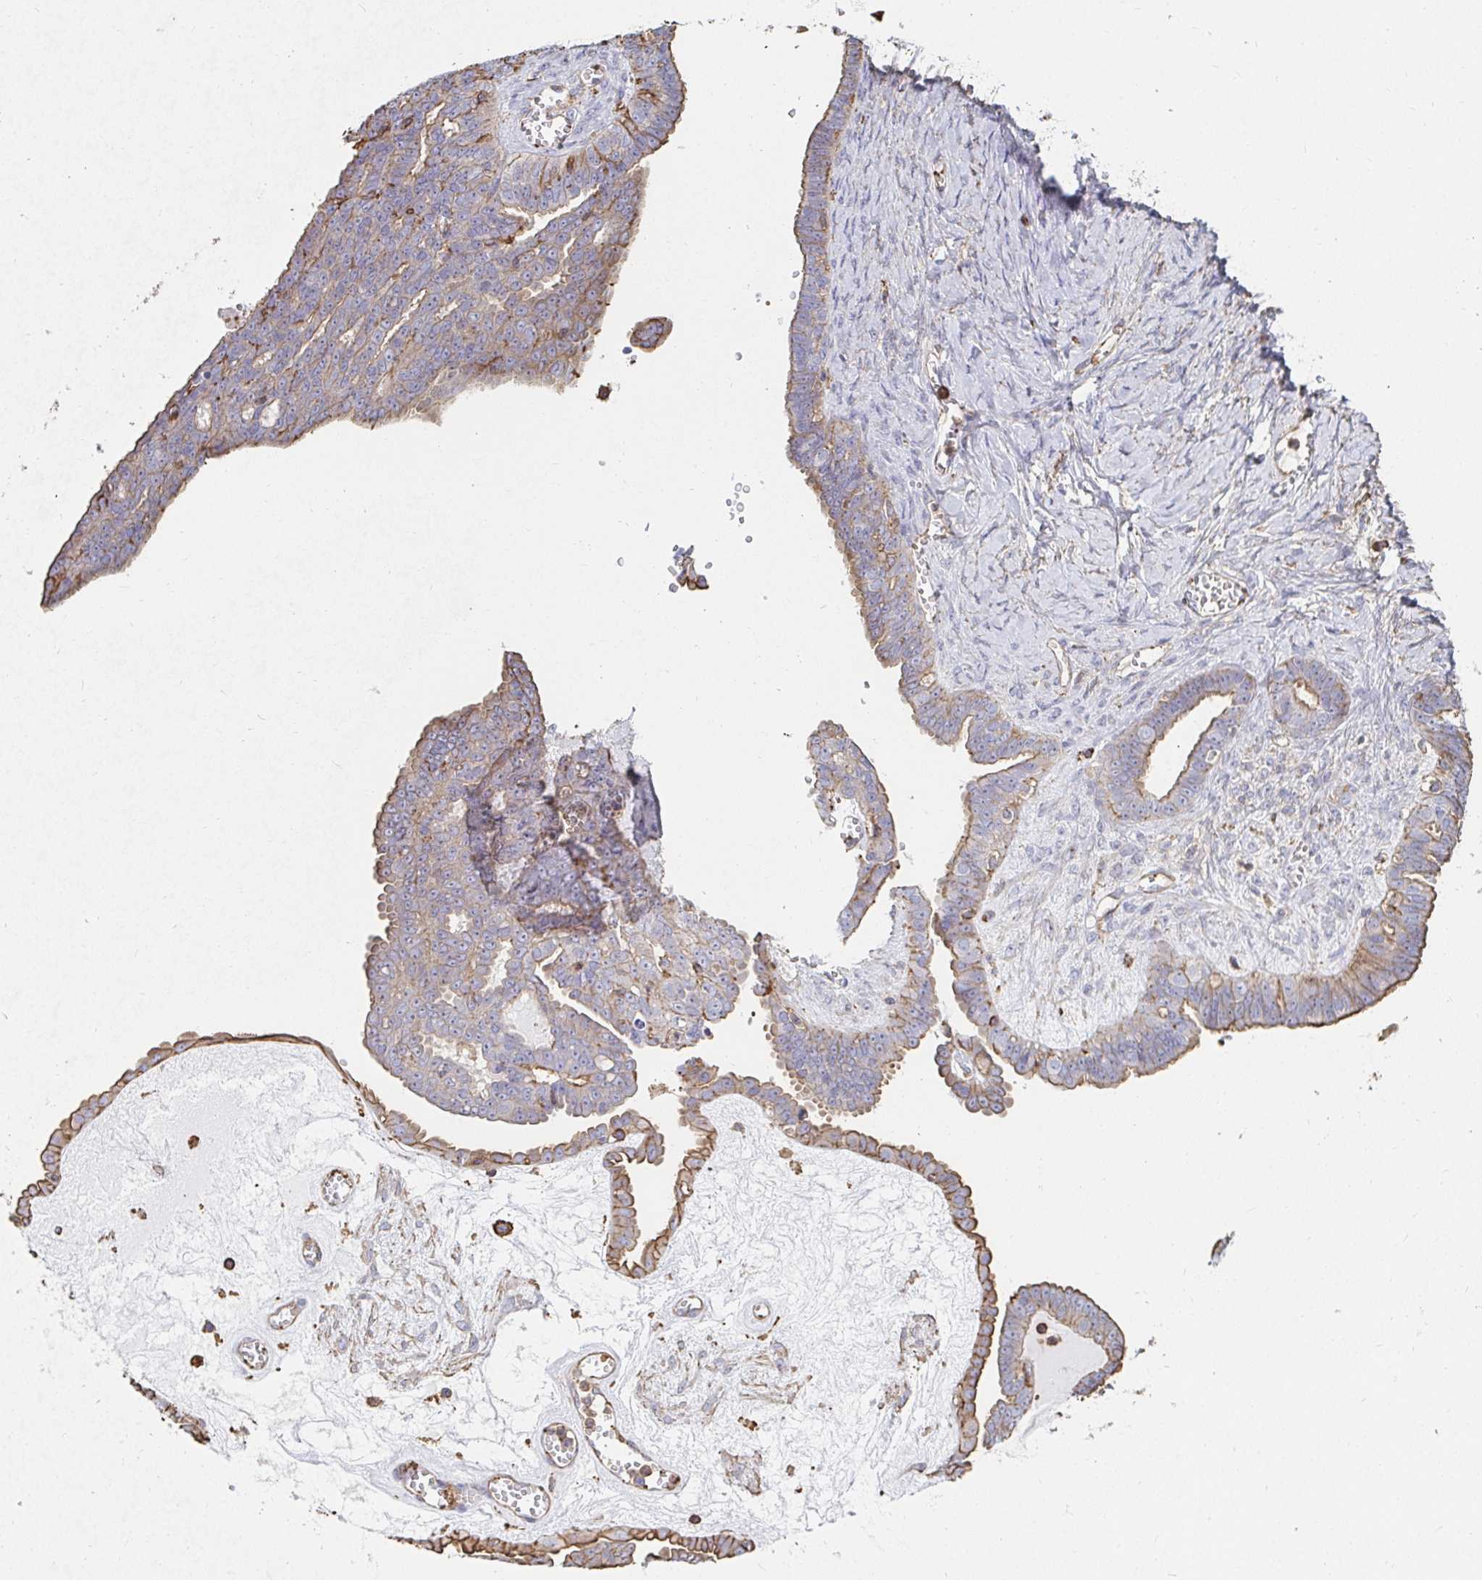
{"staining": {"intensity": "moderate", "quantity": ">75%", "location": "cytoplasmic/membranous"}, "tissue": "ovarian cancer", "cell_type": "Tumor cells", "image_type": "cancer", "snomed": [{"axis": "morphology", "description": "Cystadenocarcinoma, serous, NOS"}, {"axis": "topography", "description": "Ovary"}], "caption": "Protein staining exhibits moderate cytoplasmic/membranous expression in about >75% of tumor cells in ovarian serous cystadenocarcinoma.", "gene": "PTPN14", "patient": {"sex": "female", "age": 71}}